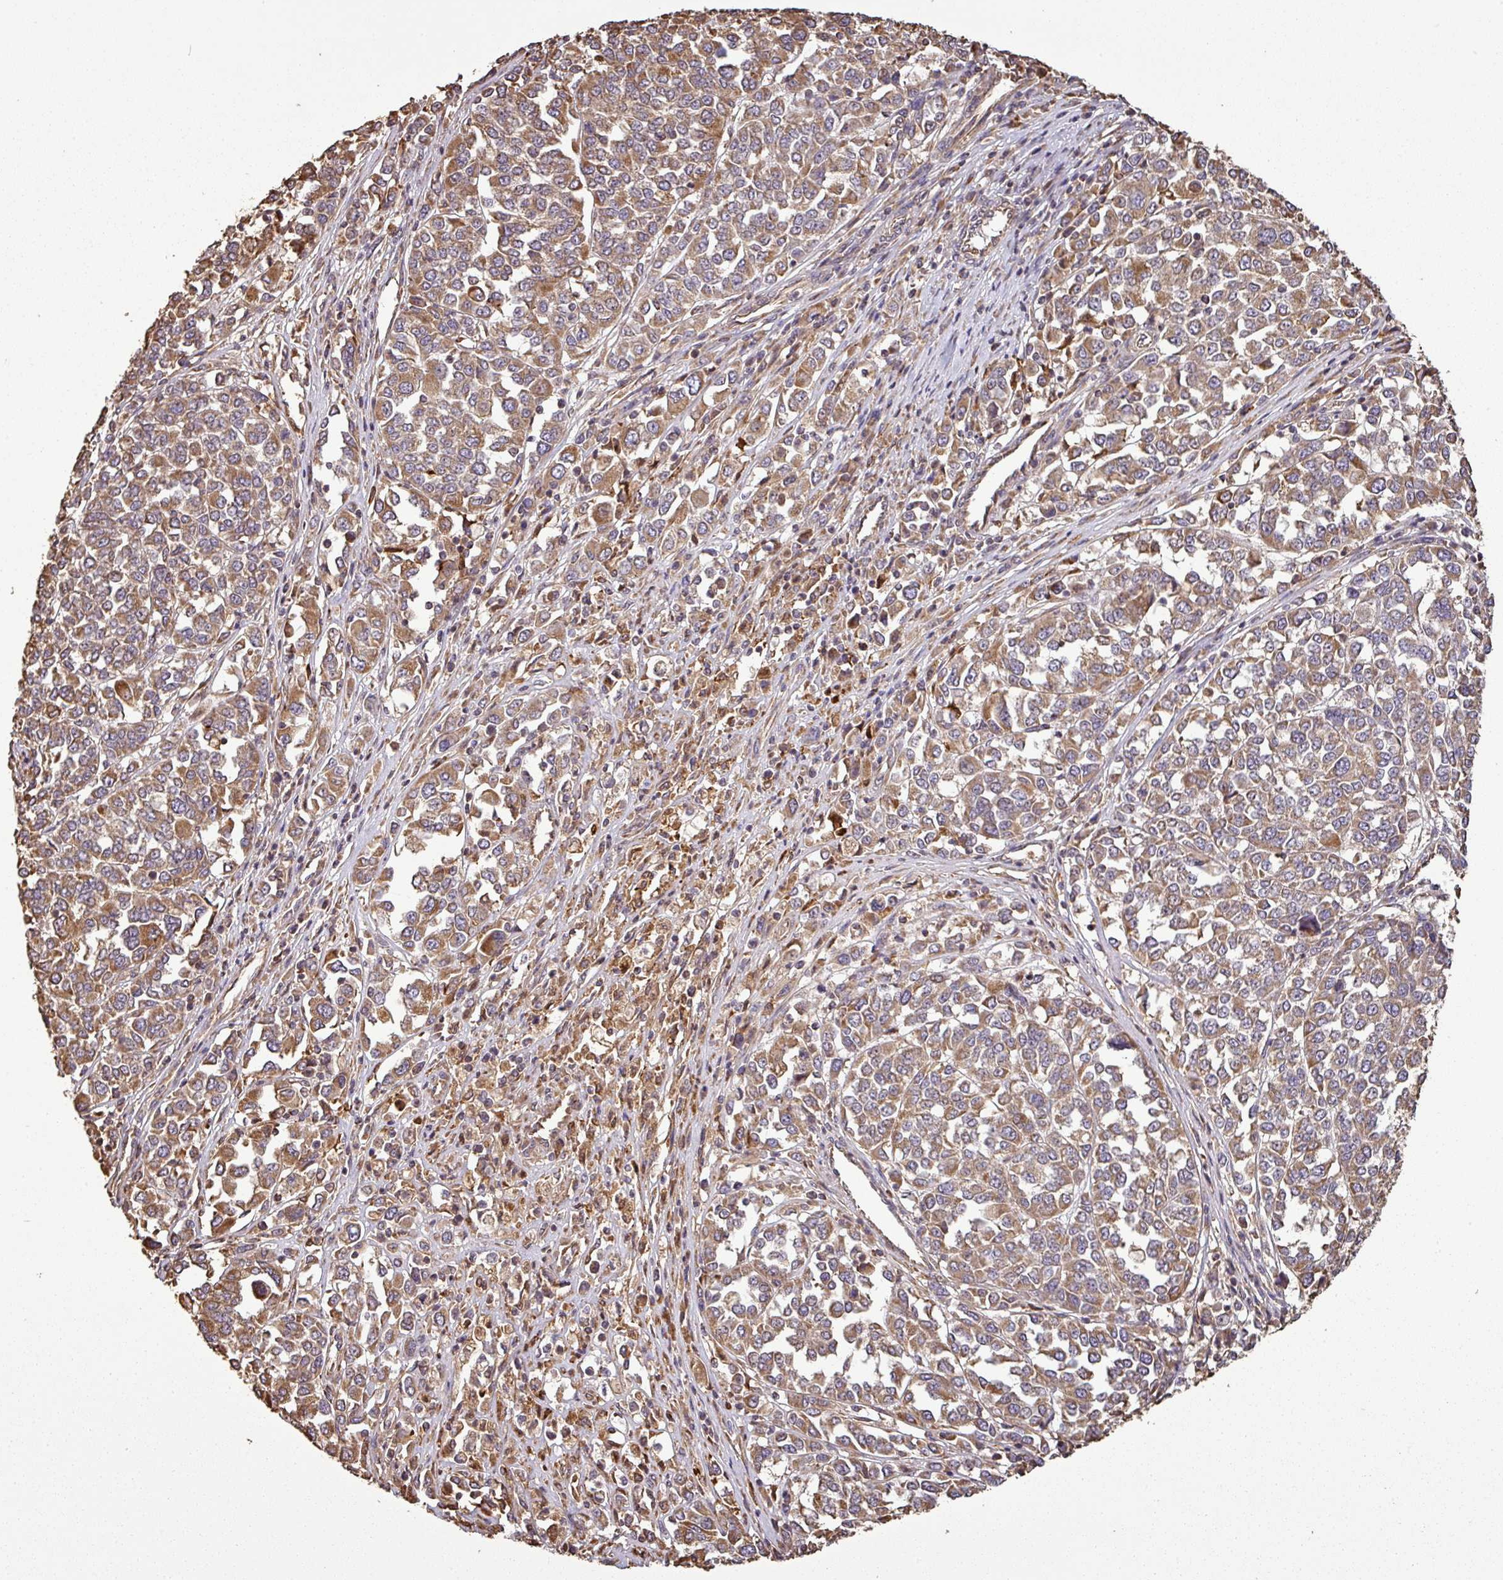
{"staining": {"intensity": "moderate", "quantity": ">75%", "location": "cytoplasmic/membranous"}, "tissue": "melanoma", "cell_type": "Tumor cells", "image_type": "cancer", "snomed": [{"axis": "morphology", "description": "Malignant melanoma, Metastatic site"}, {"axis": "topography", "description": "Lymph node"}], "caption": "IHC (DAB (3,3'-diaminobenzidine)) staining of malignant melanoma (metastatic site) reveals moderate cytoplasmic/membranous protein positivity in about >75% of tumor cells. The staining was performed using DAB (3,3'-diaminobenzidine) to visualize the protein expression in brown, while the nuclei were stained in blue with hematoxylin (Magnification: 20x).", "gene": "PLEKHM1", "patient": {"sex": "male", "age": 44}}